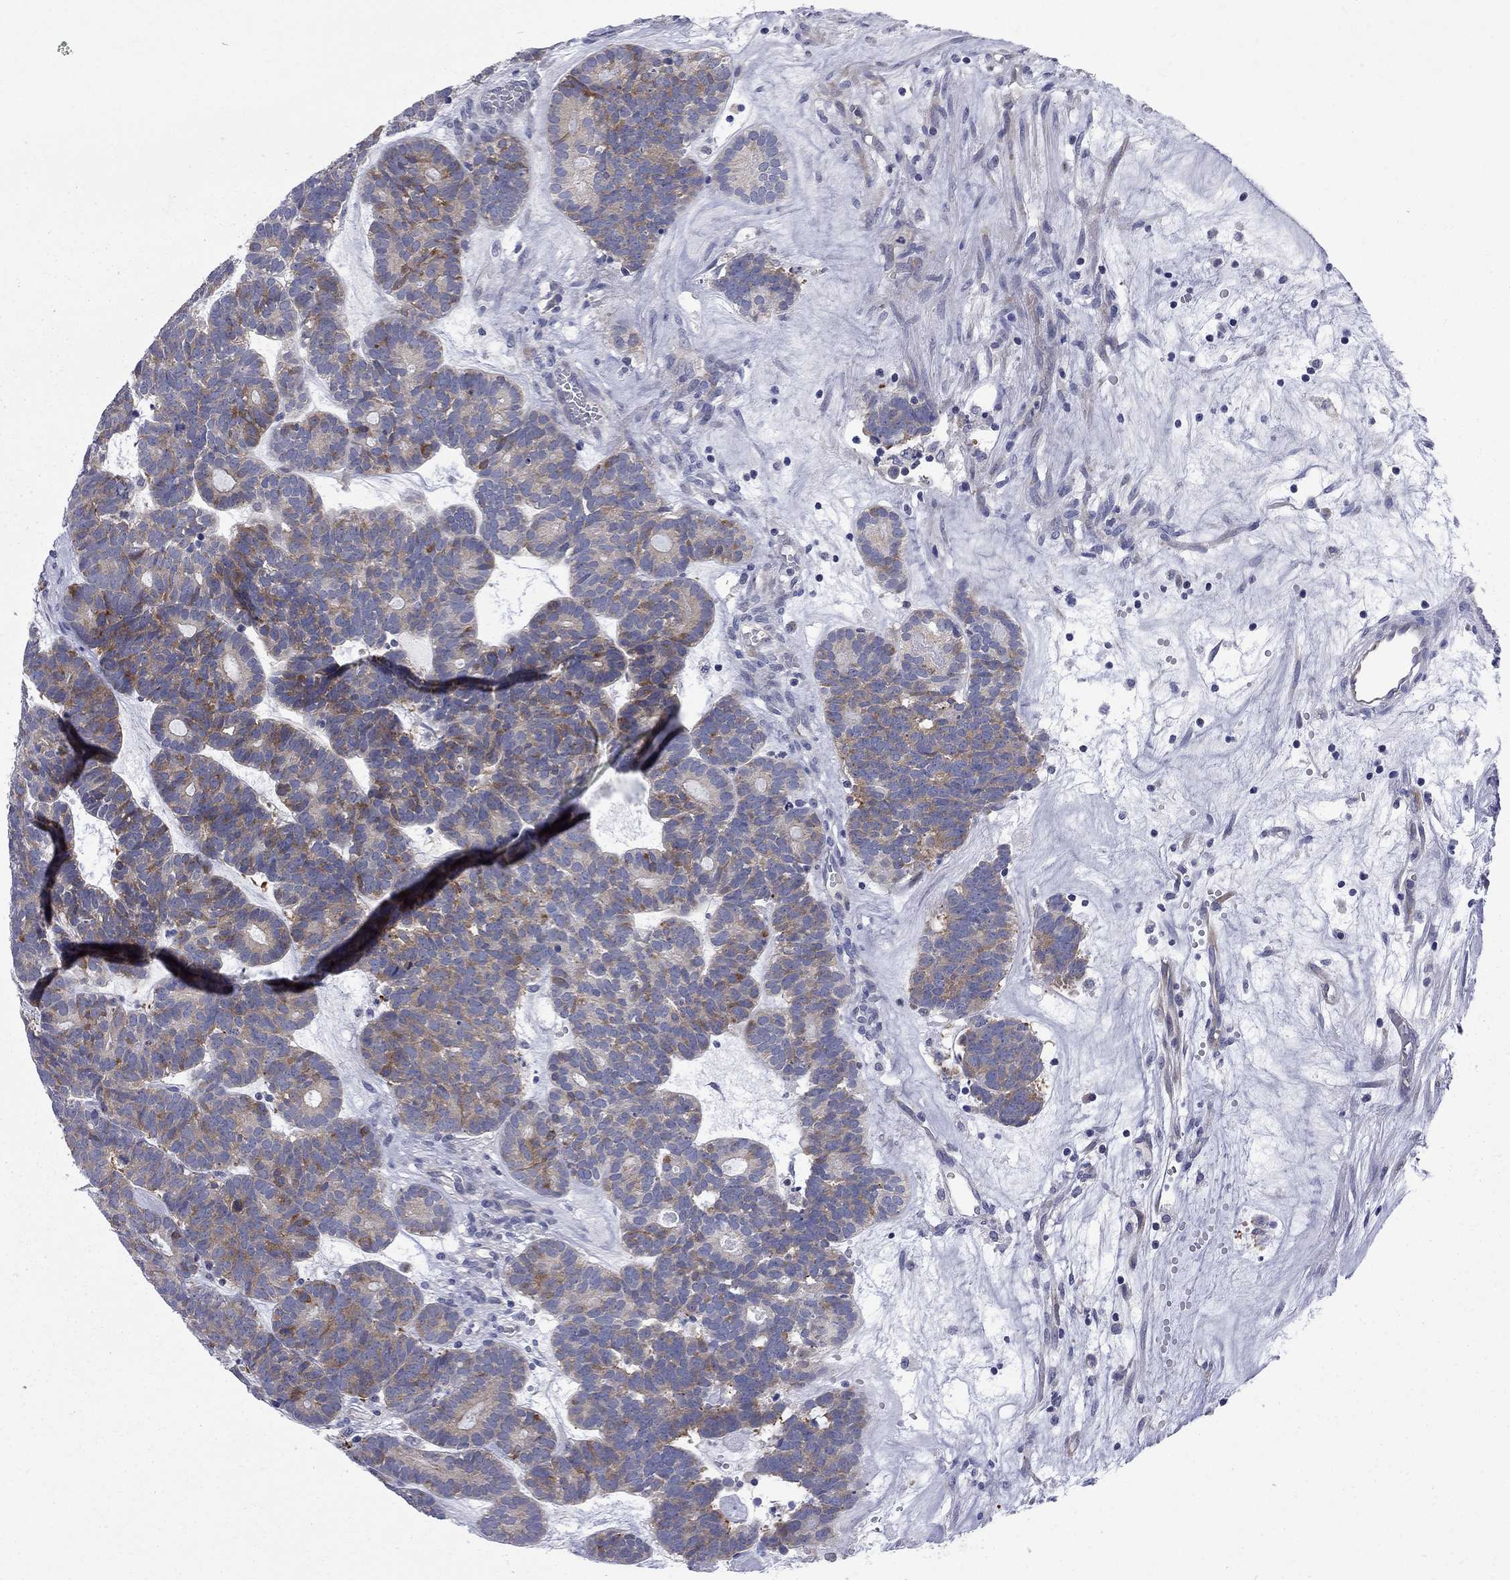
{"staining": {"intensity": "moderate", "quantity": "25%-75%", "location": "cytoplasmic/membranous"}, "tissue": "head and neck cancer", "cell_type": "Tumor cells", "image_type": "cancer", "snomed": [{"axis": "morphology", "description": "Adenocarcinoma, NOS"}, {"axis": "topography", "description": "Head-Neck"}], "caption": "About 25%-75% of tumor cells in human head and neck cancer show moderate cytoplasmic/membranous protein expression as visualized by brown immunohistochemical staining.", "gene": "GALNT8", "patient": {"sex": "female", "age": 81}}